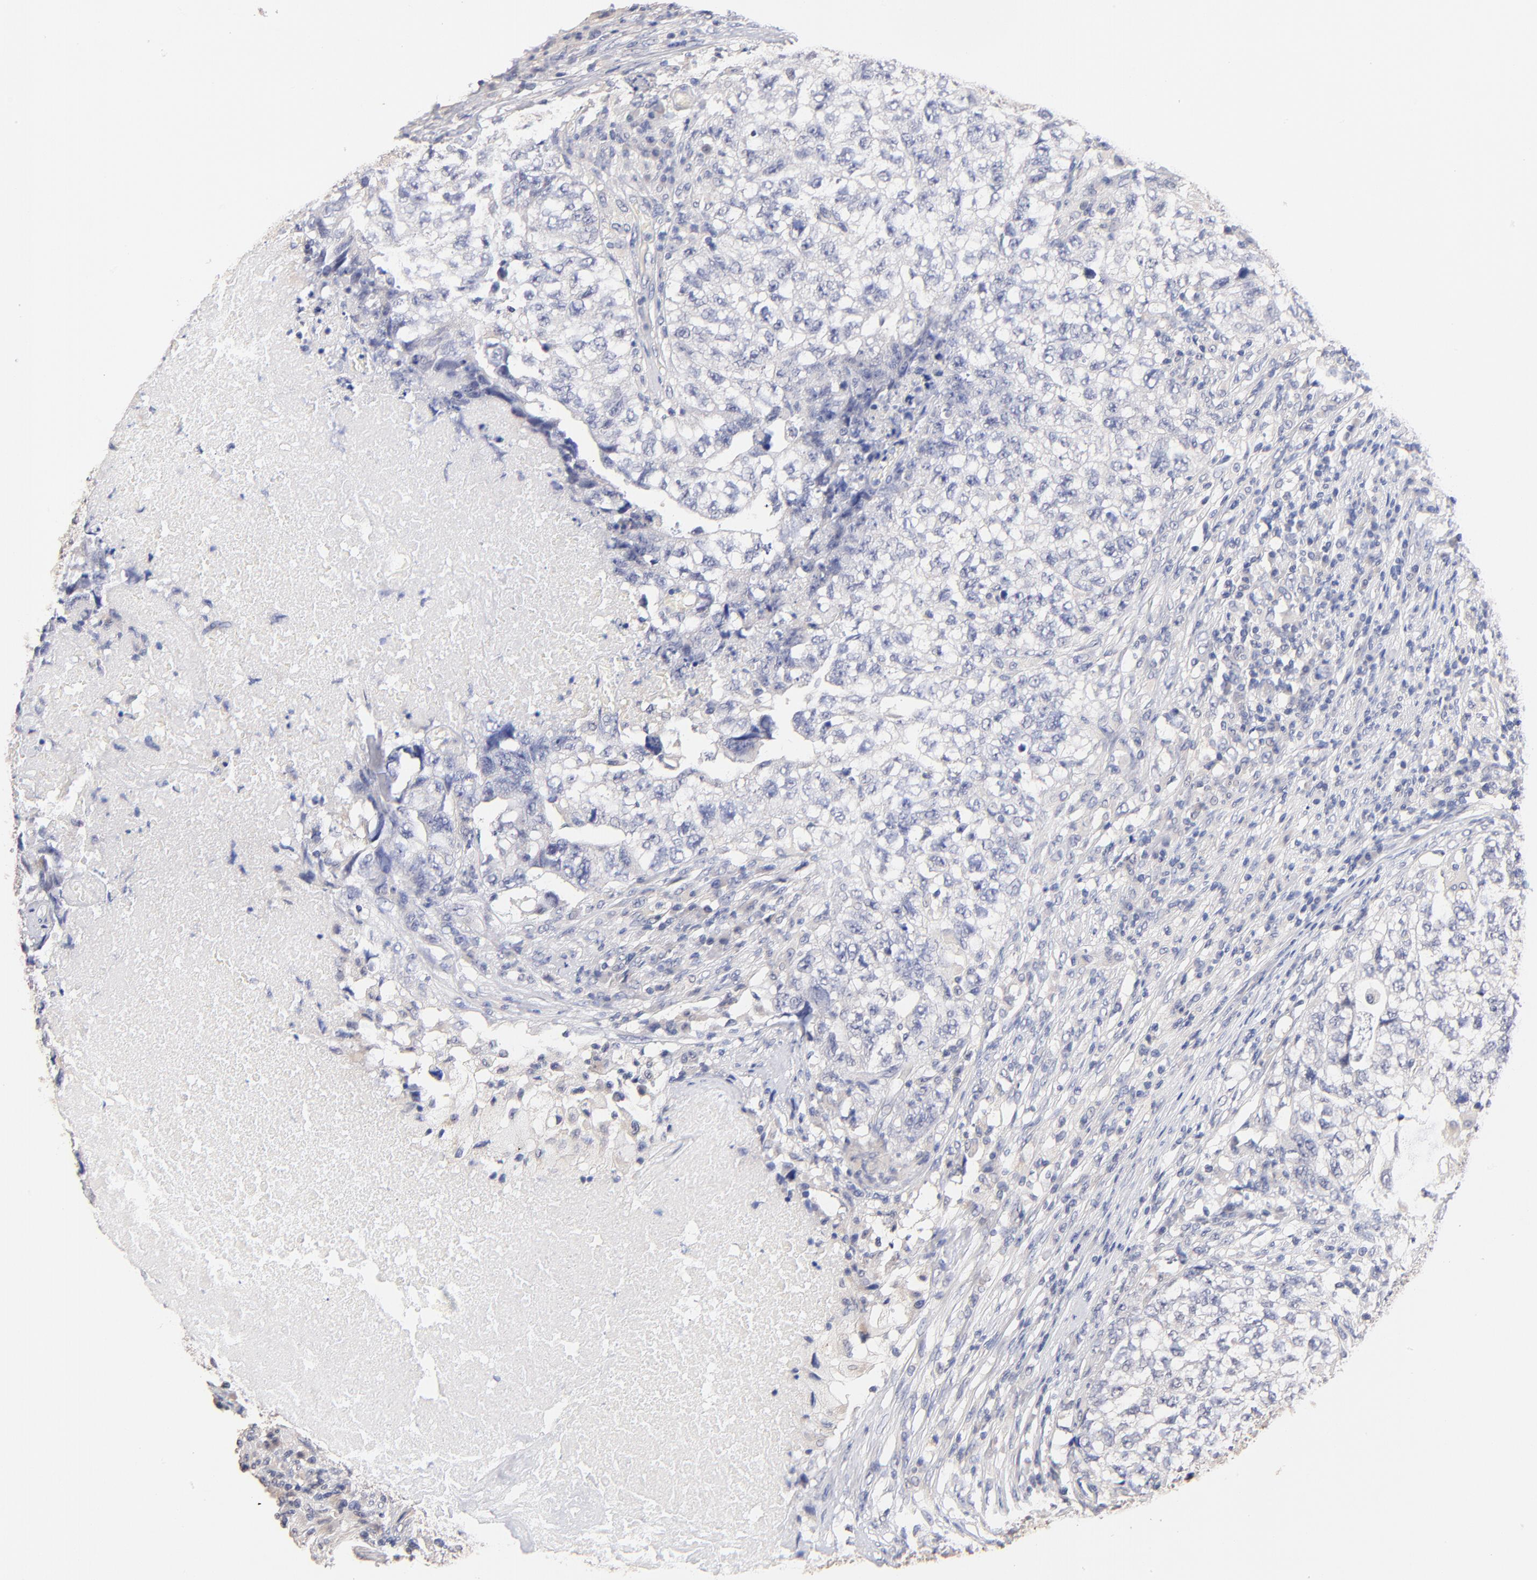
{"staining": {"intensity": "negative", "quantity": "none", "location": "none"}, "tissue": "testis cancer", "cell_type": "Tumor cells", "image_type": "cancer", "snomed": [{"axis": "morphology", "description": "Carcinoma, Embryonal, NOS"}, {"axis": "topography", "description": "Testis"}], "caption": "Tumor cells are negative for protein expression in human testis cancer (embryonal carcinoma).", "gene": "RIBC2", "patient": {"sex": "male", "age": 21}}